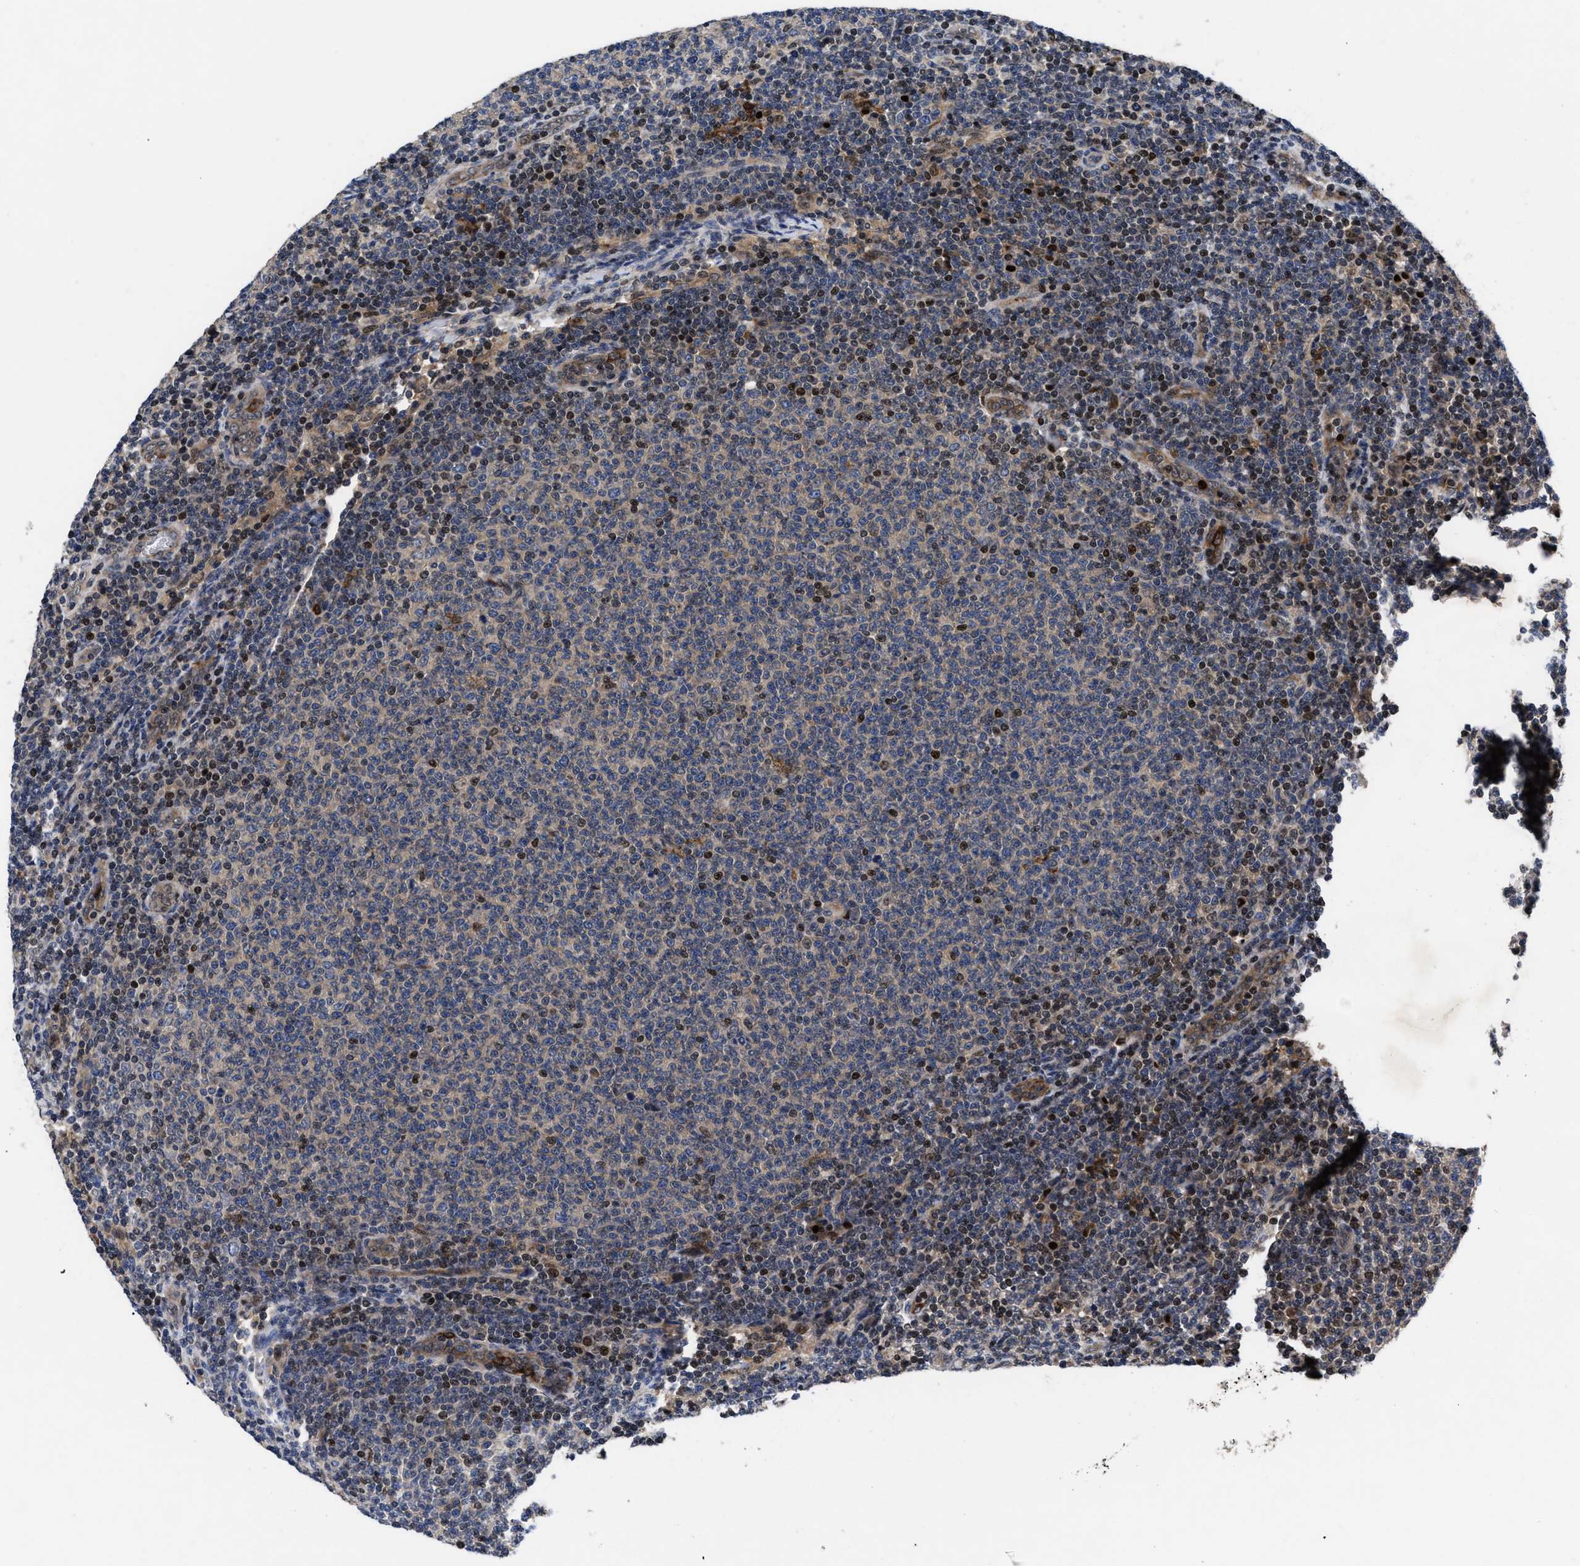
{"staining": {"intensity": "moderate", "quantity": "<25%", "location": "nuclear"}, "tissue": "lymphoma", "cell_type": "Tumor cells", "image_type": "cancer", "snomed": [{"axis": "morphology", "description": "Malignant lymphoma, non-Hodgkin's type, Low grade"}, {"axis": "topography", "description": "Lymph node"}], "caption": "High-power microscopy captured an IHC micrograph of lymphoma, revealing moderate nuclear expression in about <25% of tumor cells.", "gene": "FAM200A", "patient": {"sex": "male", "age": 66}}